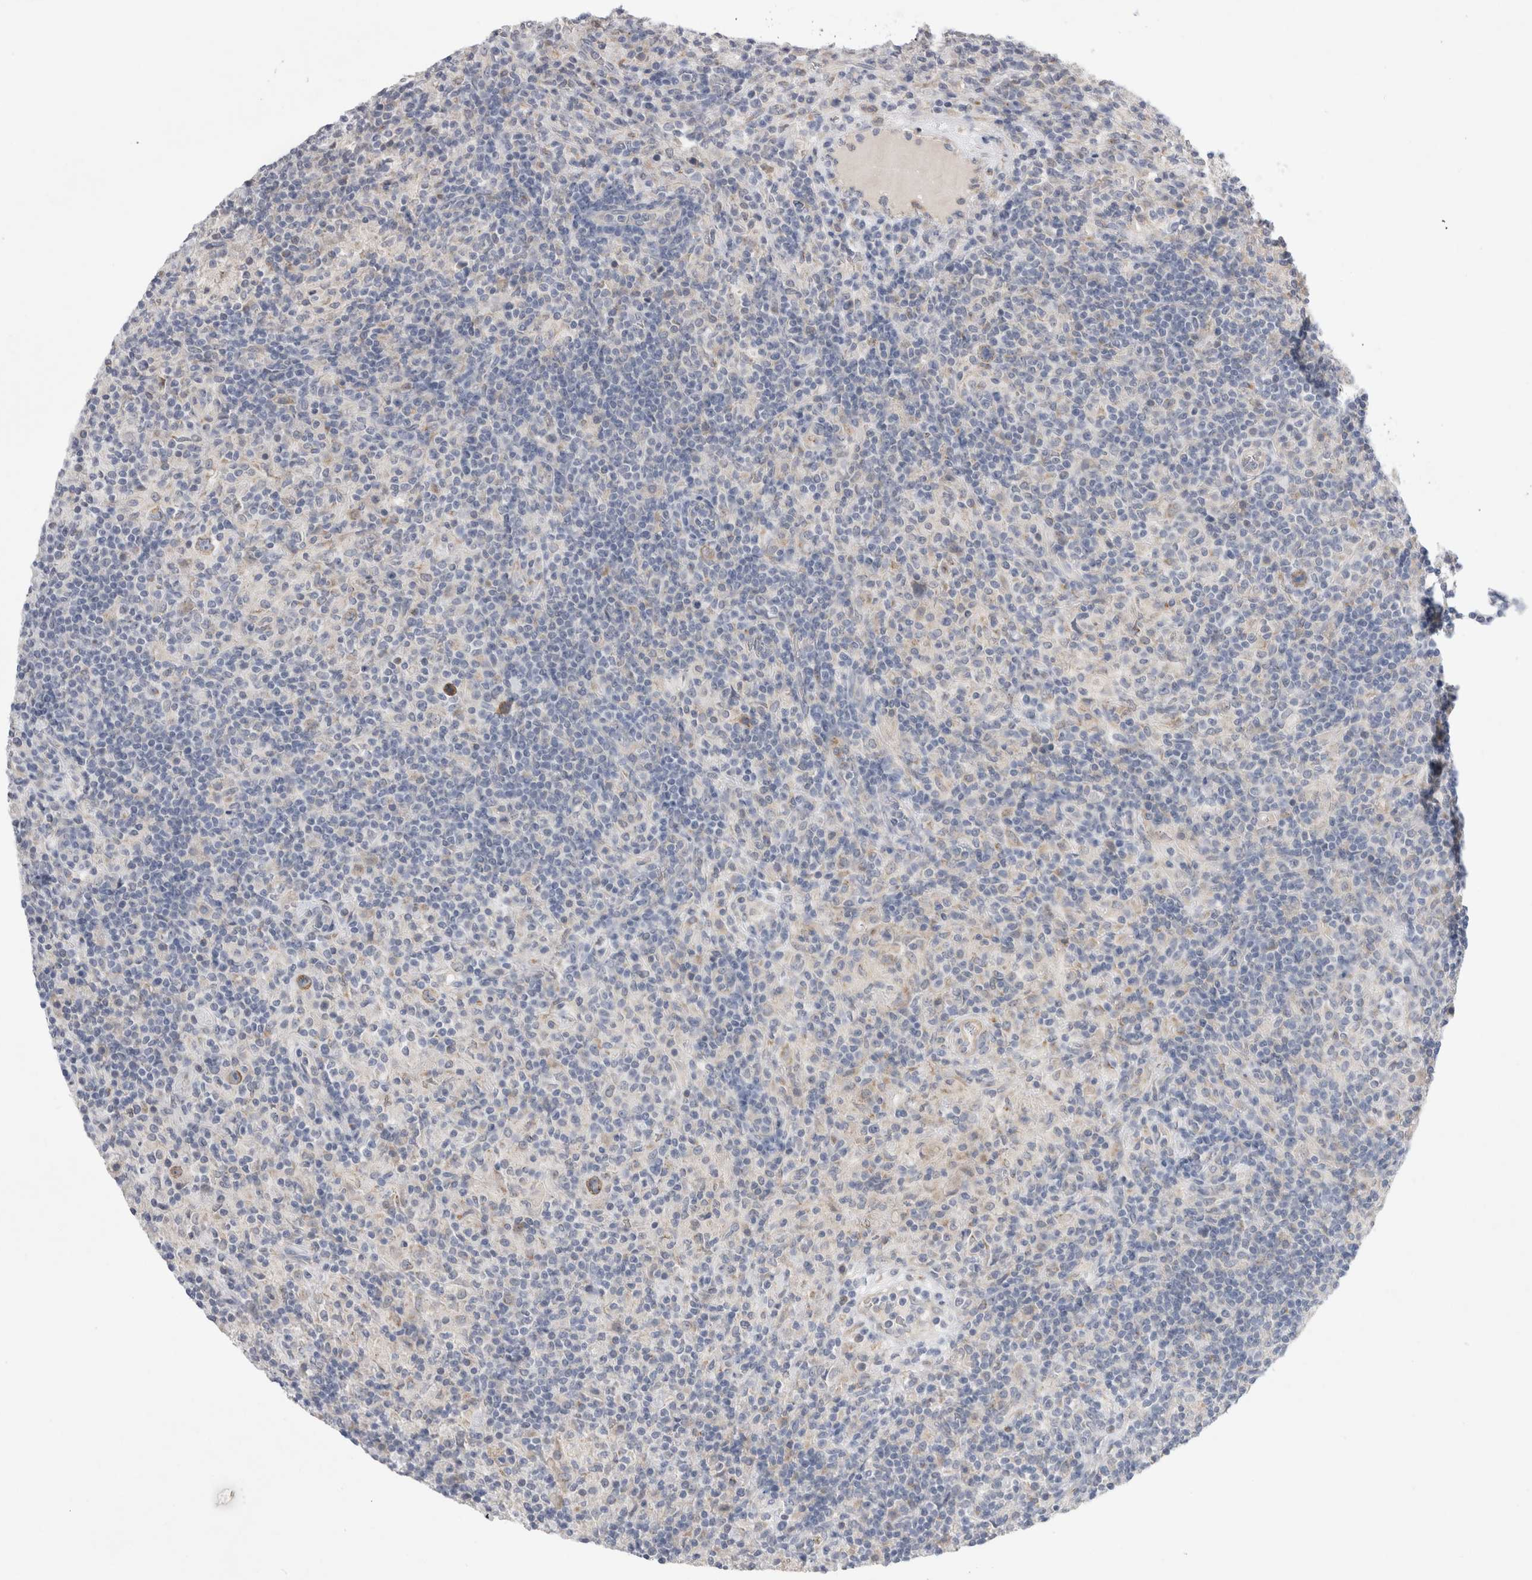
{"staining": {"intensity": "moderate", "quantity": "<25%", "location": "cytoplasmic/membranous"}, "tissue": "lymphoma", "cell_type": "Tumor cells", "image_type": "cancer", "snomed": [{"axis": "morphology", "description": "Hodgkin's disease, NOS"}, {"axis": "topography", "description": "Lymph node"}], "caption": "Protein positivity by IHC reveals moderate cytoplasmic/membranous staining in approximately <25% of tumor cells in lymphoma.", "gene": "GAA", "patient": {"sex": "male", "age": 70}}